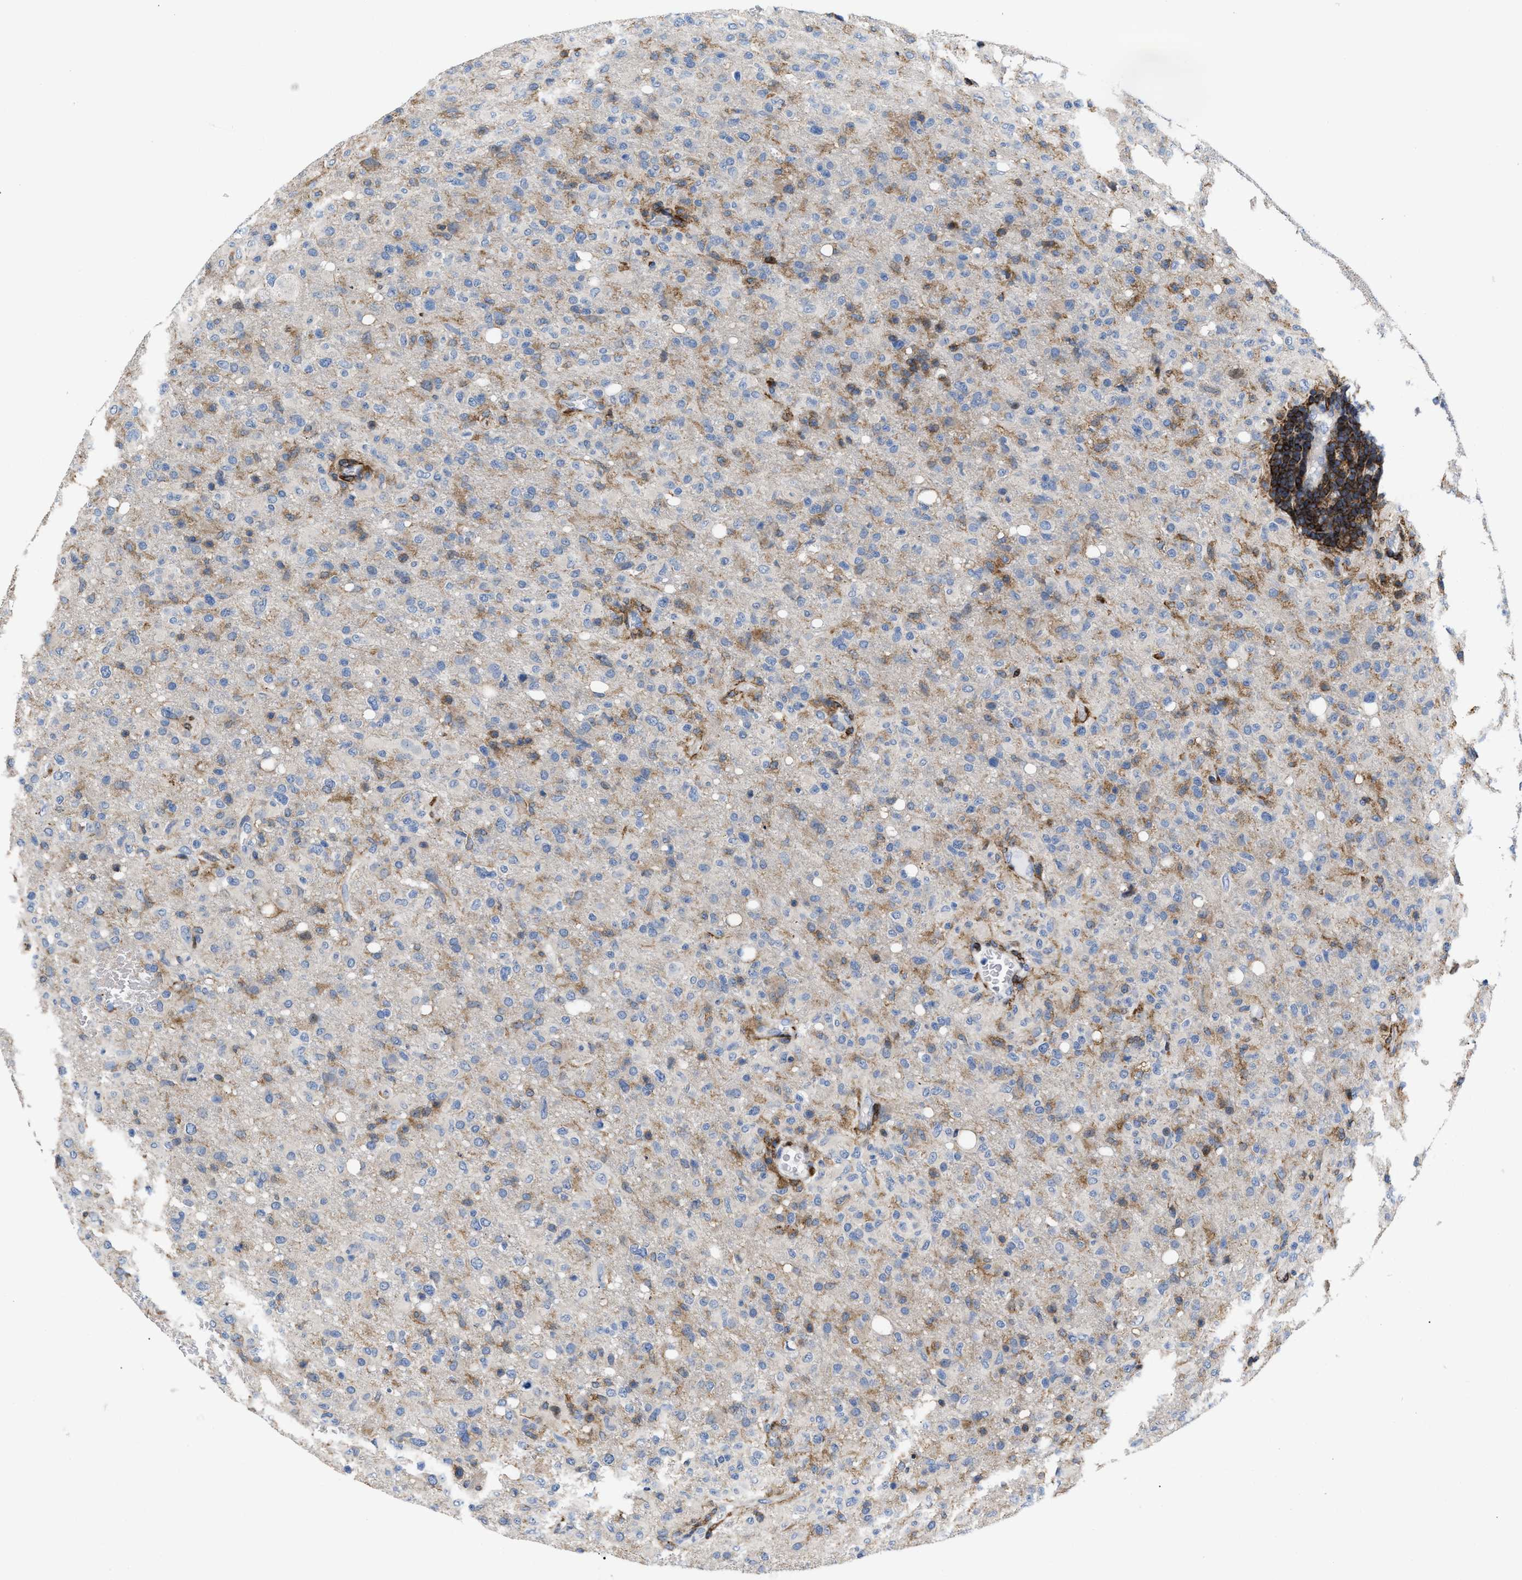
{"staining": {"intensity": "weak", "quantity": "<25%", "location": "cytoplasmic/membranous"}, "tissue": "glioma", "cell_type": "Tumor cells", "image_type": "cancer", "snomed": [{"axis": "morphology", "description": "Glioma, malignant, High grade"}, {"axis": "topography", "description": "Brain"}], "caption": "Histopathology image shows no significant protein expression in tumor cells of glioma.", "gene": "ATP9A", "patient": {"sex": "female", "age": 57}}